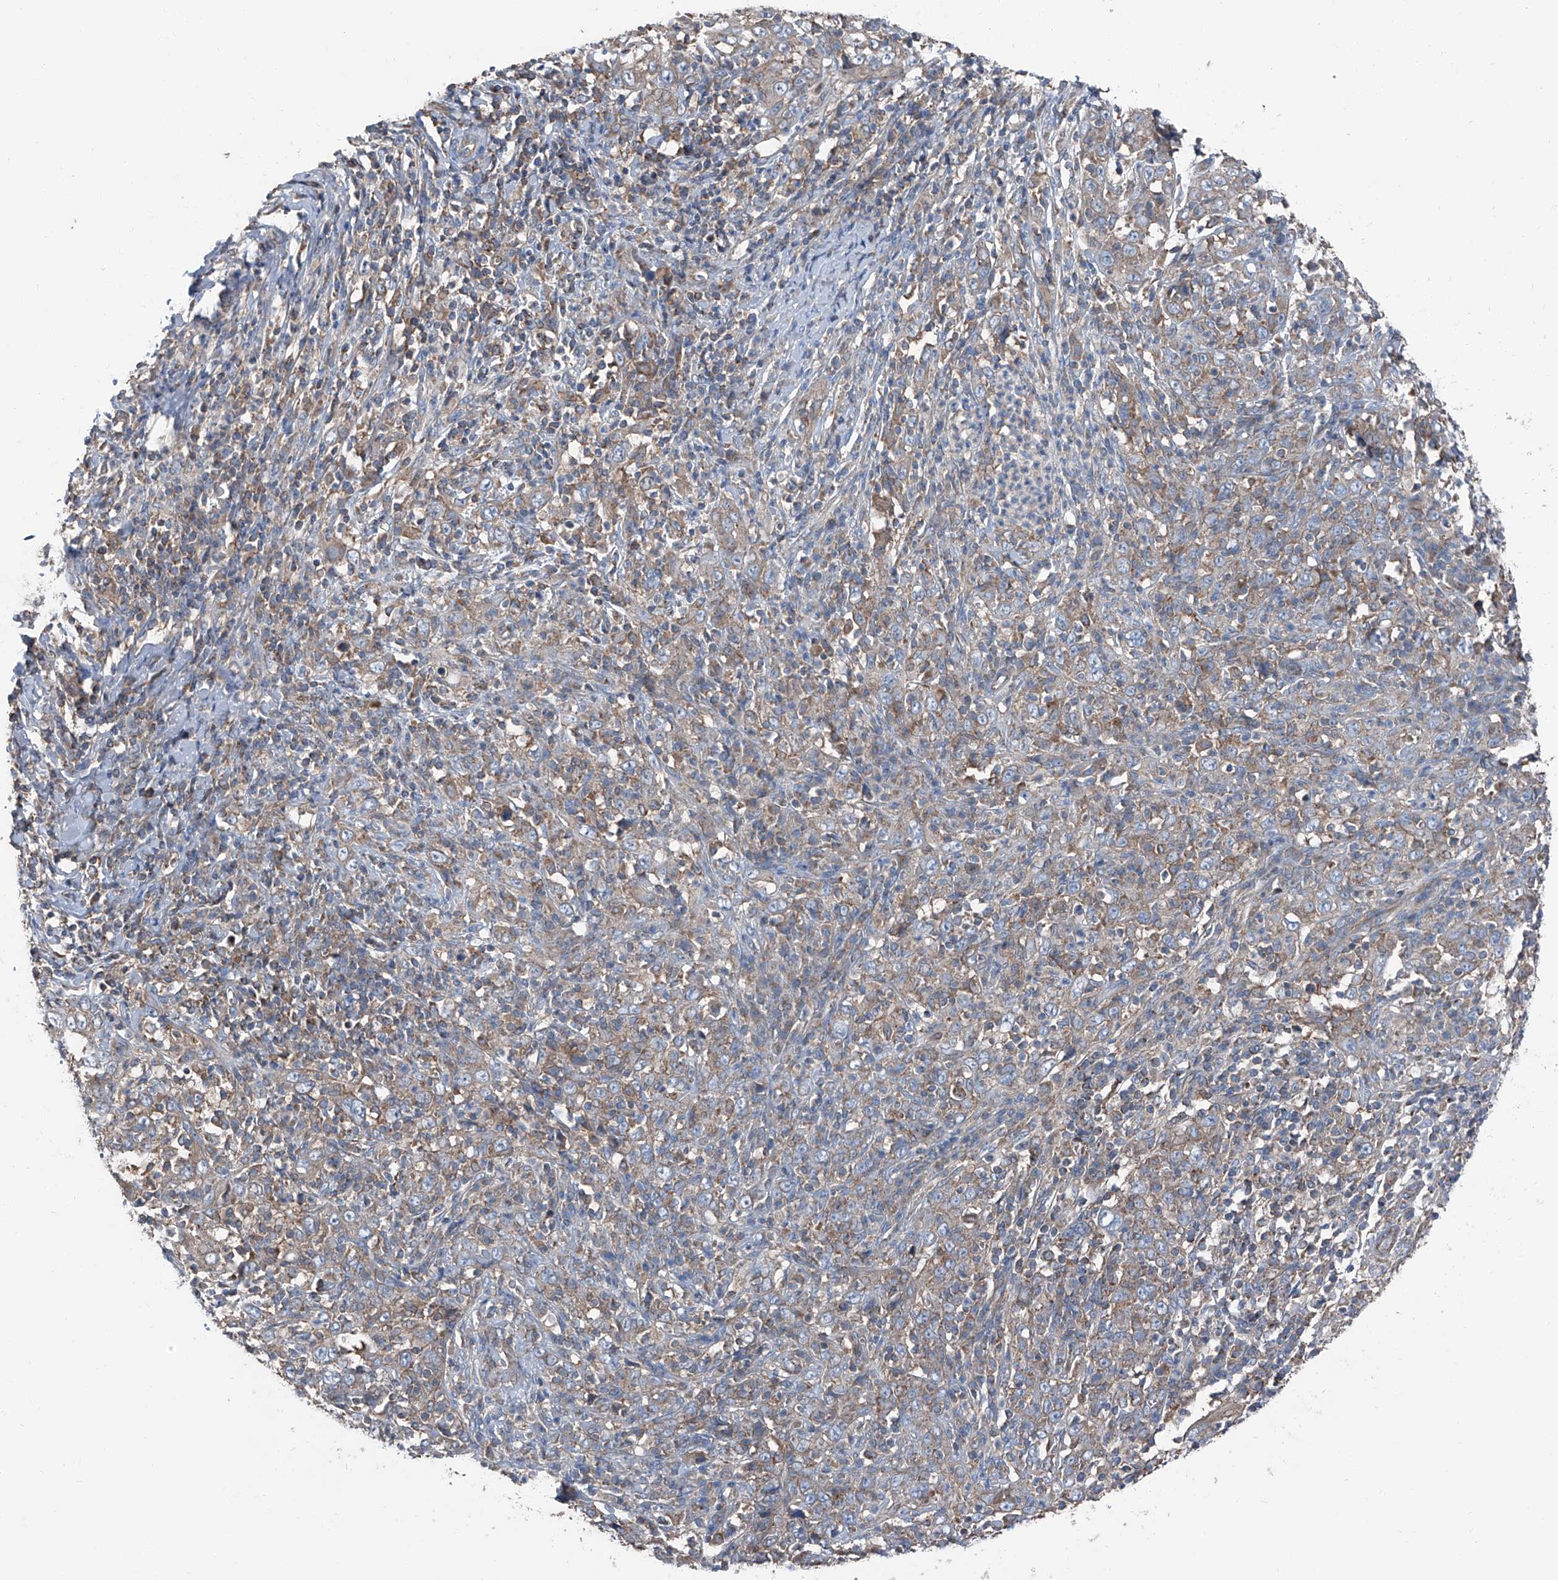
{"staining": {"intensity": "negative", "quantity": "none", "location": "none"}, "tissue": "cervical cancer", "cell_type": "Tumor cells", "image_type": "cancer", "snomed": [{"axis": "morphology", "description": "Squamous cell carcinoma, NOS"}, {"axis": "topography", "description": "Cervix"}], "caption": "DAB immunohistochemical staining of cervical squamous cell carcinoma demonstrates no significant staining in tumor cells.", "gene": "GPR142", "patient": {"sex": "female", "age": 46}}